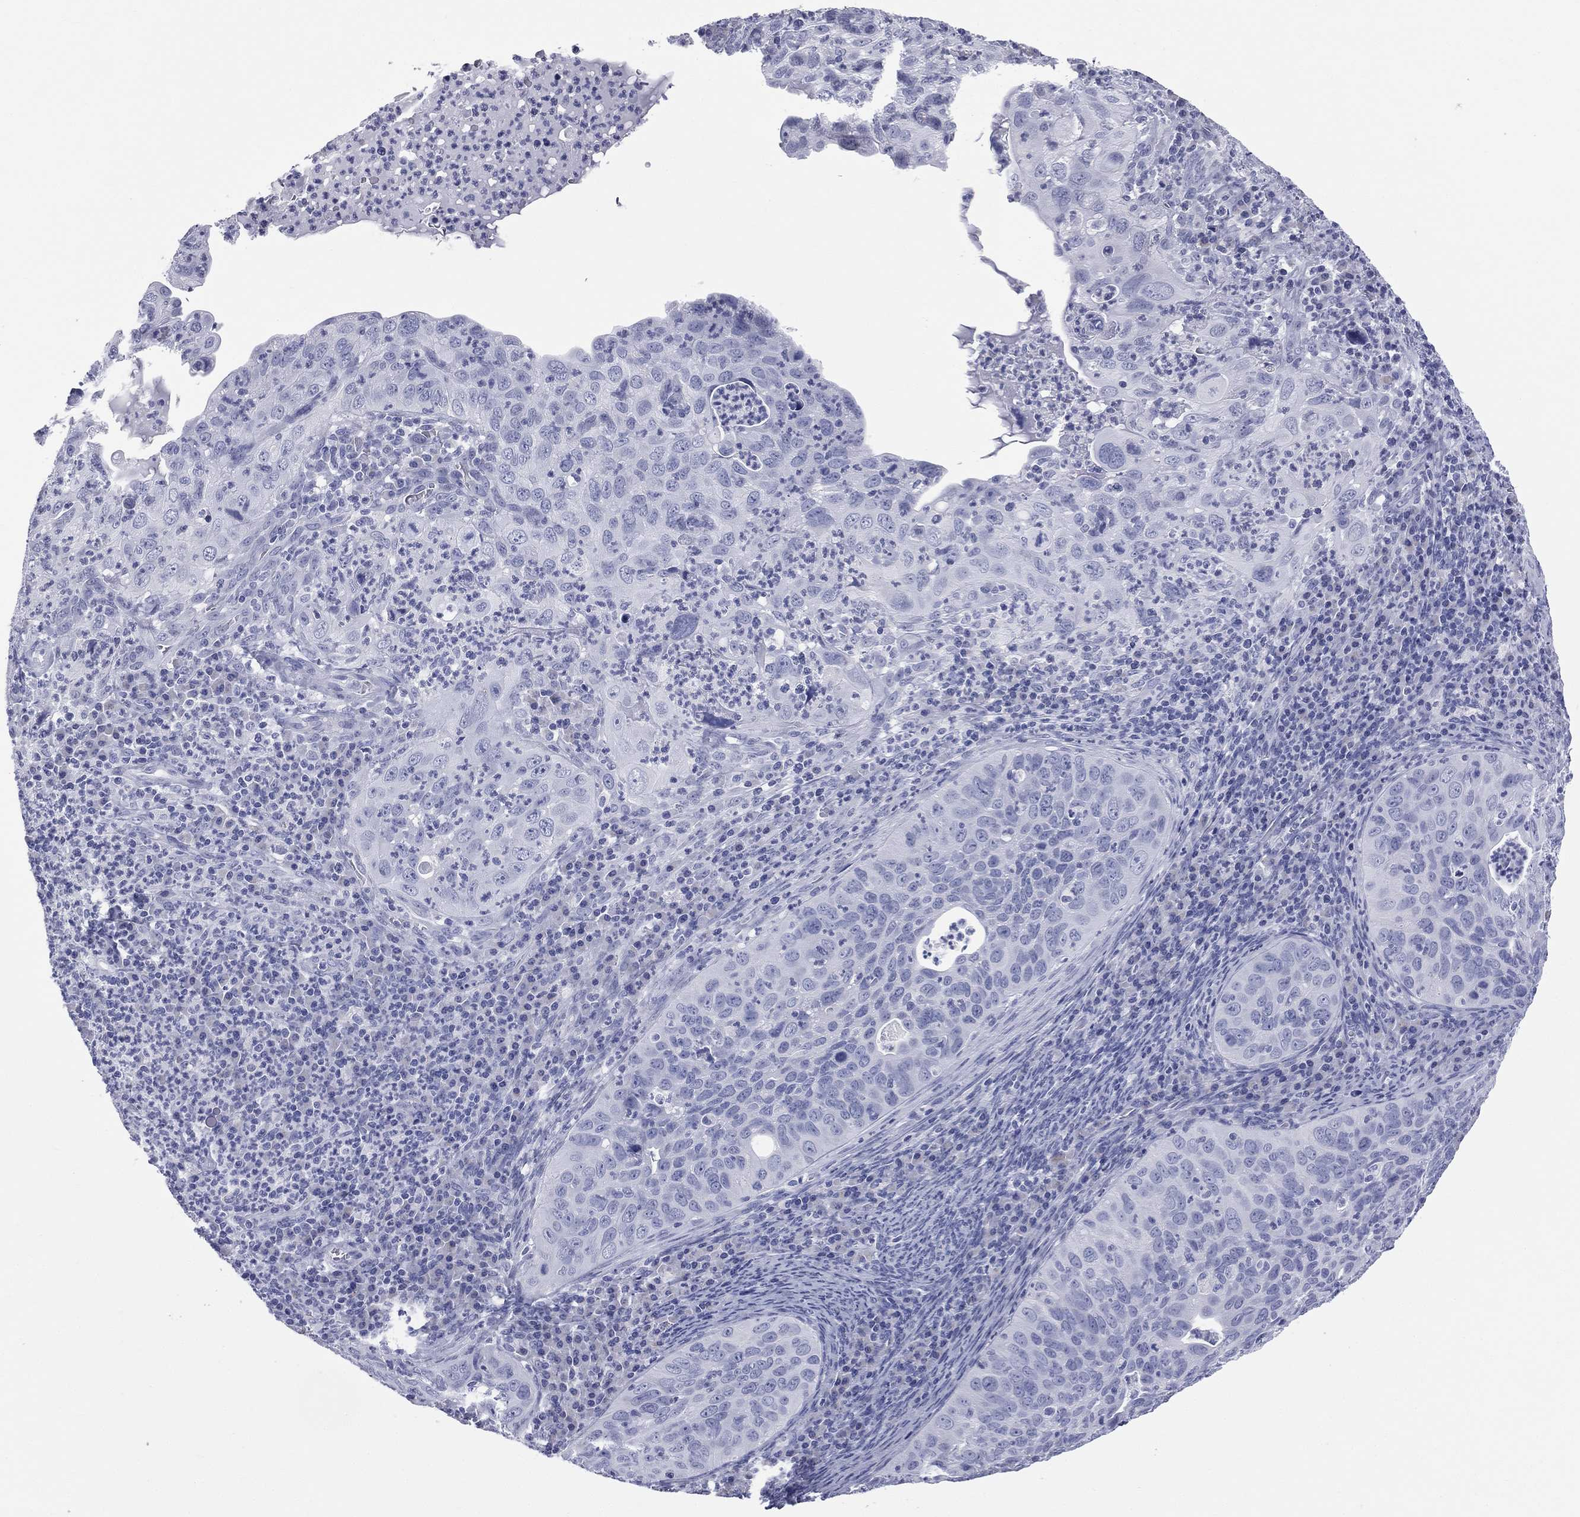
{"staining": {"intensity": "negative", "quantity": "none", "location": "none"}, "tissue": "cervical cancer", "cell_type": "Tumor cells", "image_type": "cancer", "snomed": [{"axis": "morphology", "description": "Squamous cell carcinoma, NOS"}, {"axis": "topography", "description": "Cervix"}], "caption": "Tumor cells are negative for protein expression in human squamous cell carcinoma (cervical).", "gene": "MLN", "patient": {"sex": "female", "age": 26}}